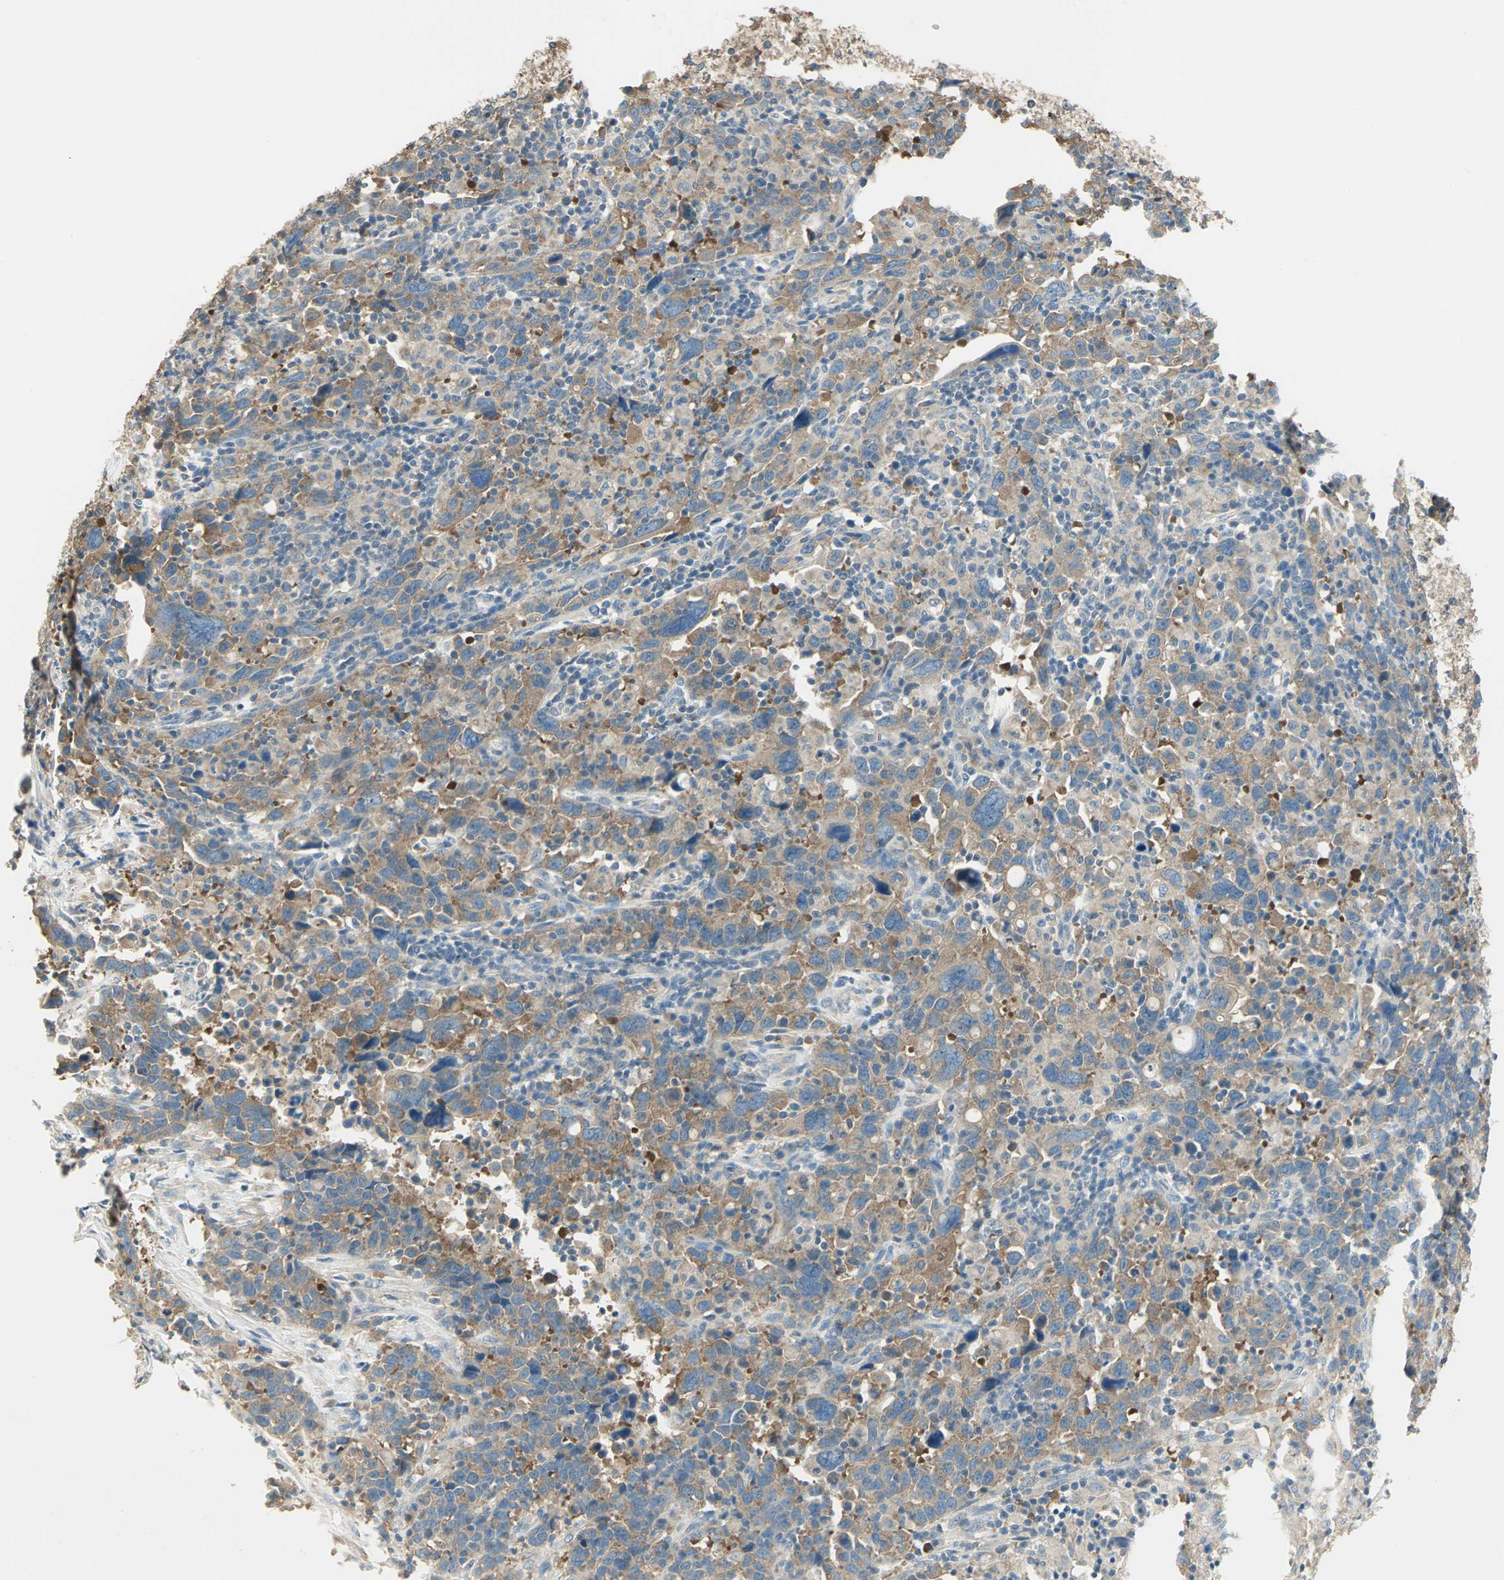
{"staining": {"intensity": "moderate", "quantity": ">75%", "location": "cytoplasmic/membranous"}, "tissue": "urothelial cancer", "cell_type": "Tumor cells", "image_type": "cancer", "snomed": [{"axis": "morphology", "description": "Urothelial carcinoma, High grade"}, {"axis": "topography", "description": "Urinary bladder"}], "caption": "A brown stain highlights moderate cytoplasmic/membranous expression of a protein in urothelial carcinoma (high-grade) tumor cells.", "gene": "SHC2", "patient": {"sex": "male", "age": 61}}